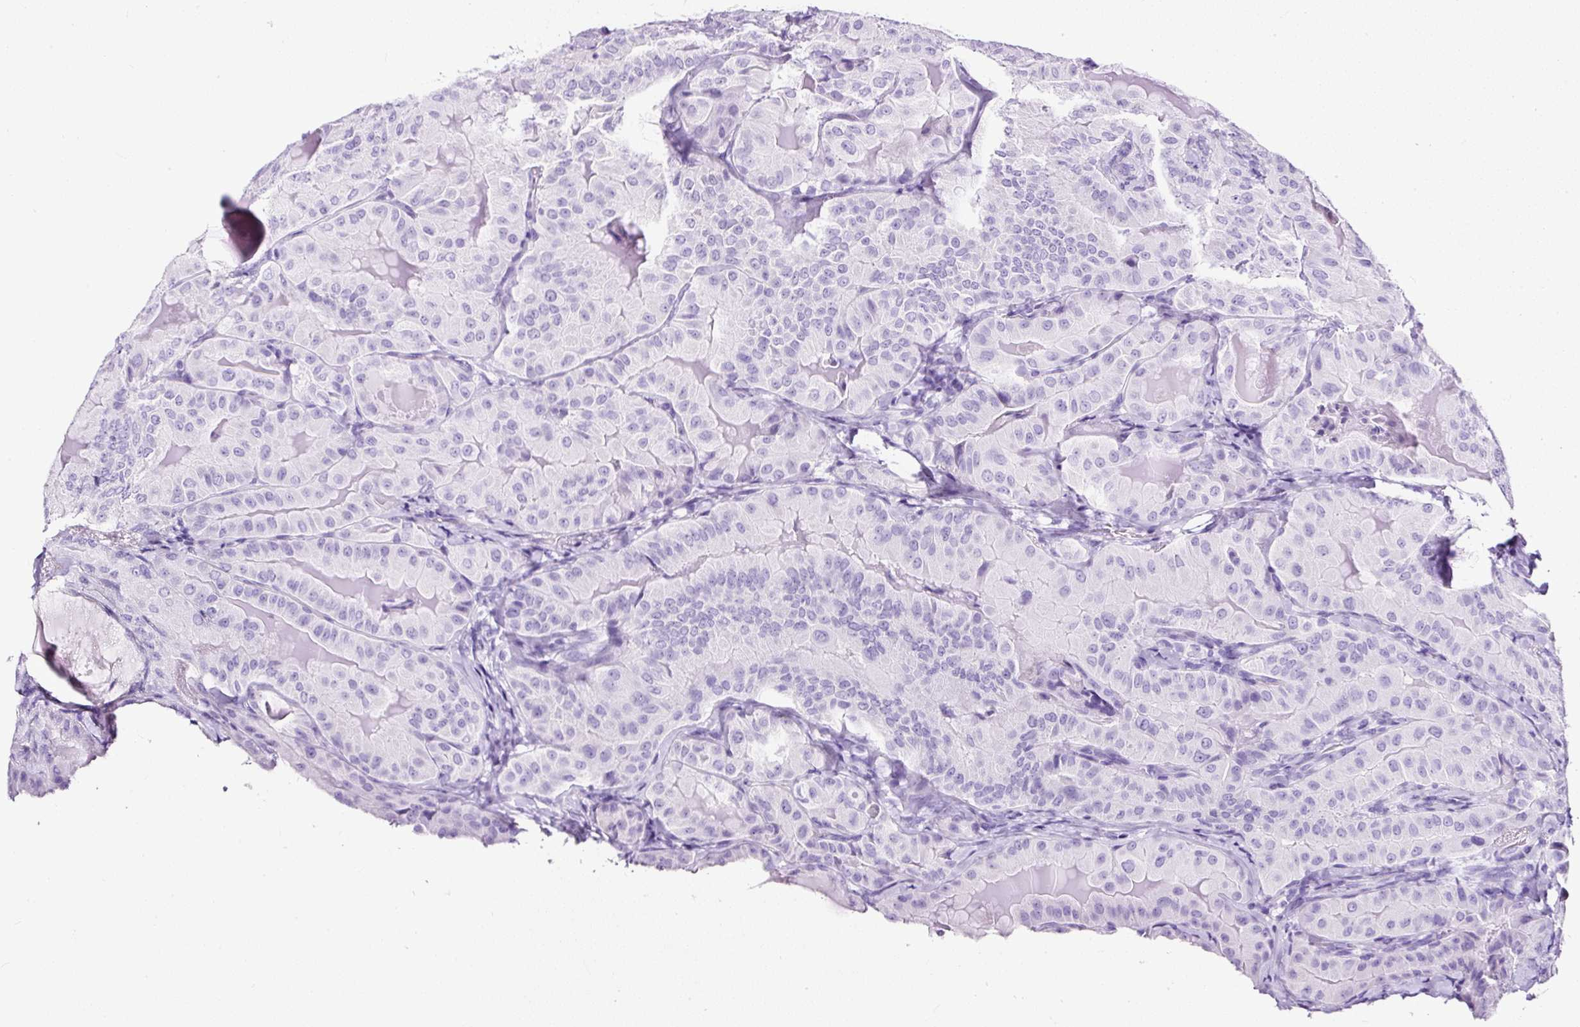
{"staining": {"intensity": "negative", "quantity": "none", "location": "none"}, "tissue": "thyroid cancer", "cell_type": "Tumor cells", "image_type": "cancer", "snomed": [{"axis": "morphology", "description": "Papillary adenocarcinoma, NOS"}, {"axis": "topography", "description": "Thyroid gland"}], "caption": "High power microscopy image of an immunohistochemistry (IHC) image of thyroid papillary adenocarcinoma, revealing no significant staining in tumor cells.", "gene": "NTS", "patient": {"sex": "female", "age": 68}}